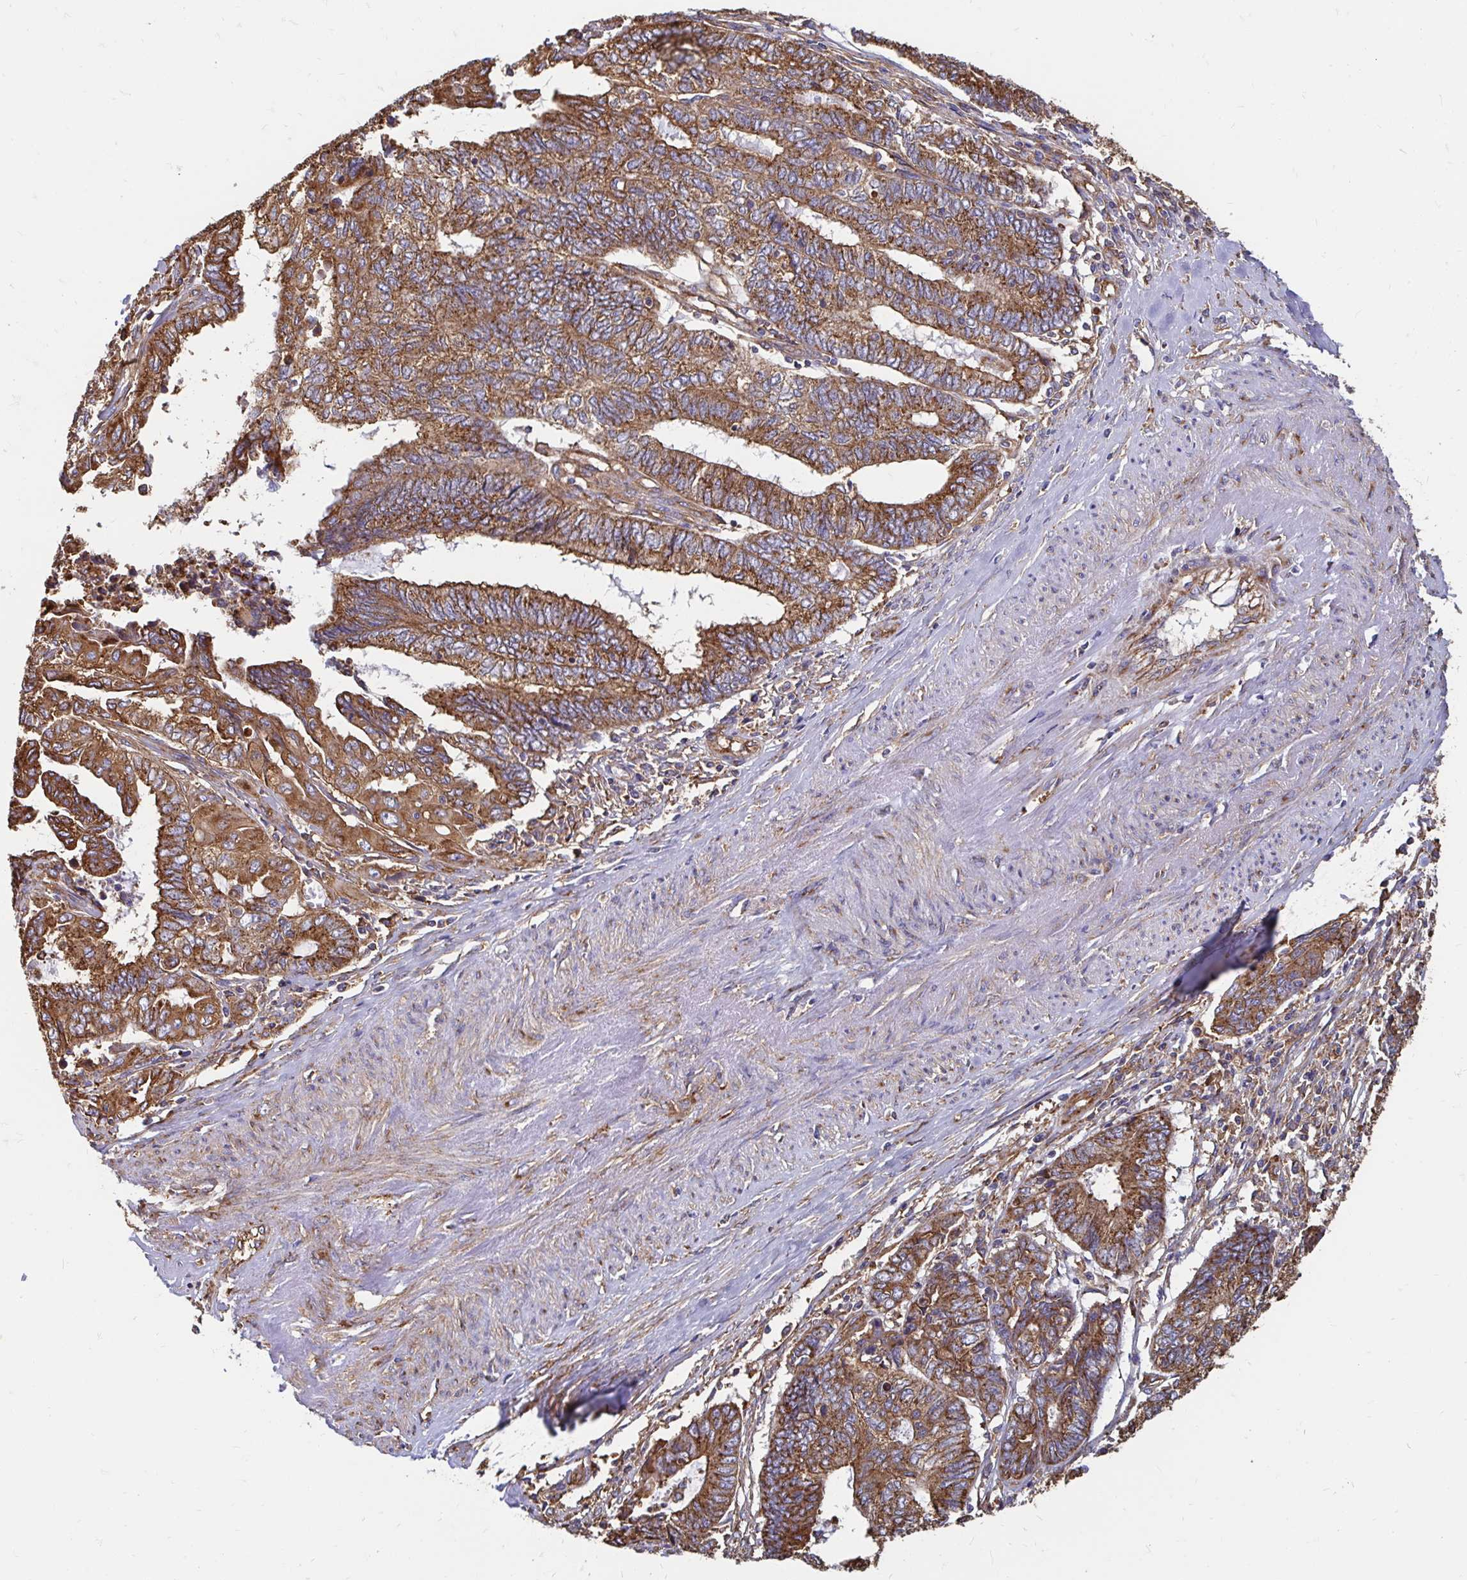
{"staining": {"intensity": "strong", "quantity": ">75%", "location": "cytoplasmic/membranous"}, "tissue": "endometrial cancer", "cell_type": "Tumor cells", "image_type": "cancer", "snomed": [{"axis": "morphology", "description": "Adenocarcinoma, NOS"}, {"axis": "topography", "description": "Uterus"}, {"axis": "topography", "description": "Endometrium"}], "caption": "Strong cytoplasmic/membranous expression is seen in about >75% of tumor cells in endometrial cancer. (IHC, brightfield microscopy, high magnification).", "gene": "CLTC", "patient": {"sex": "female", "age": 70}}